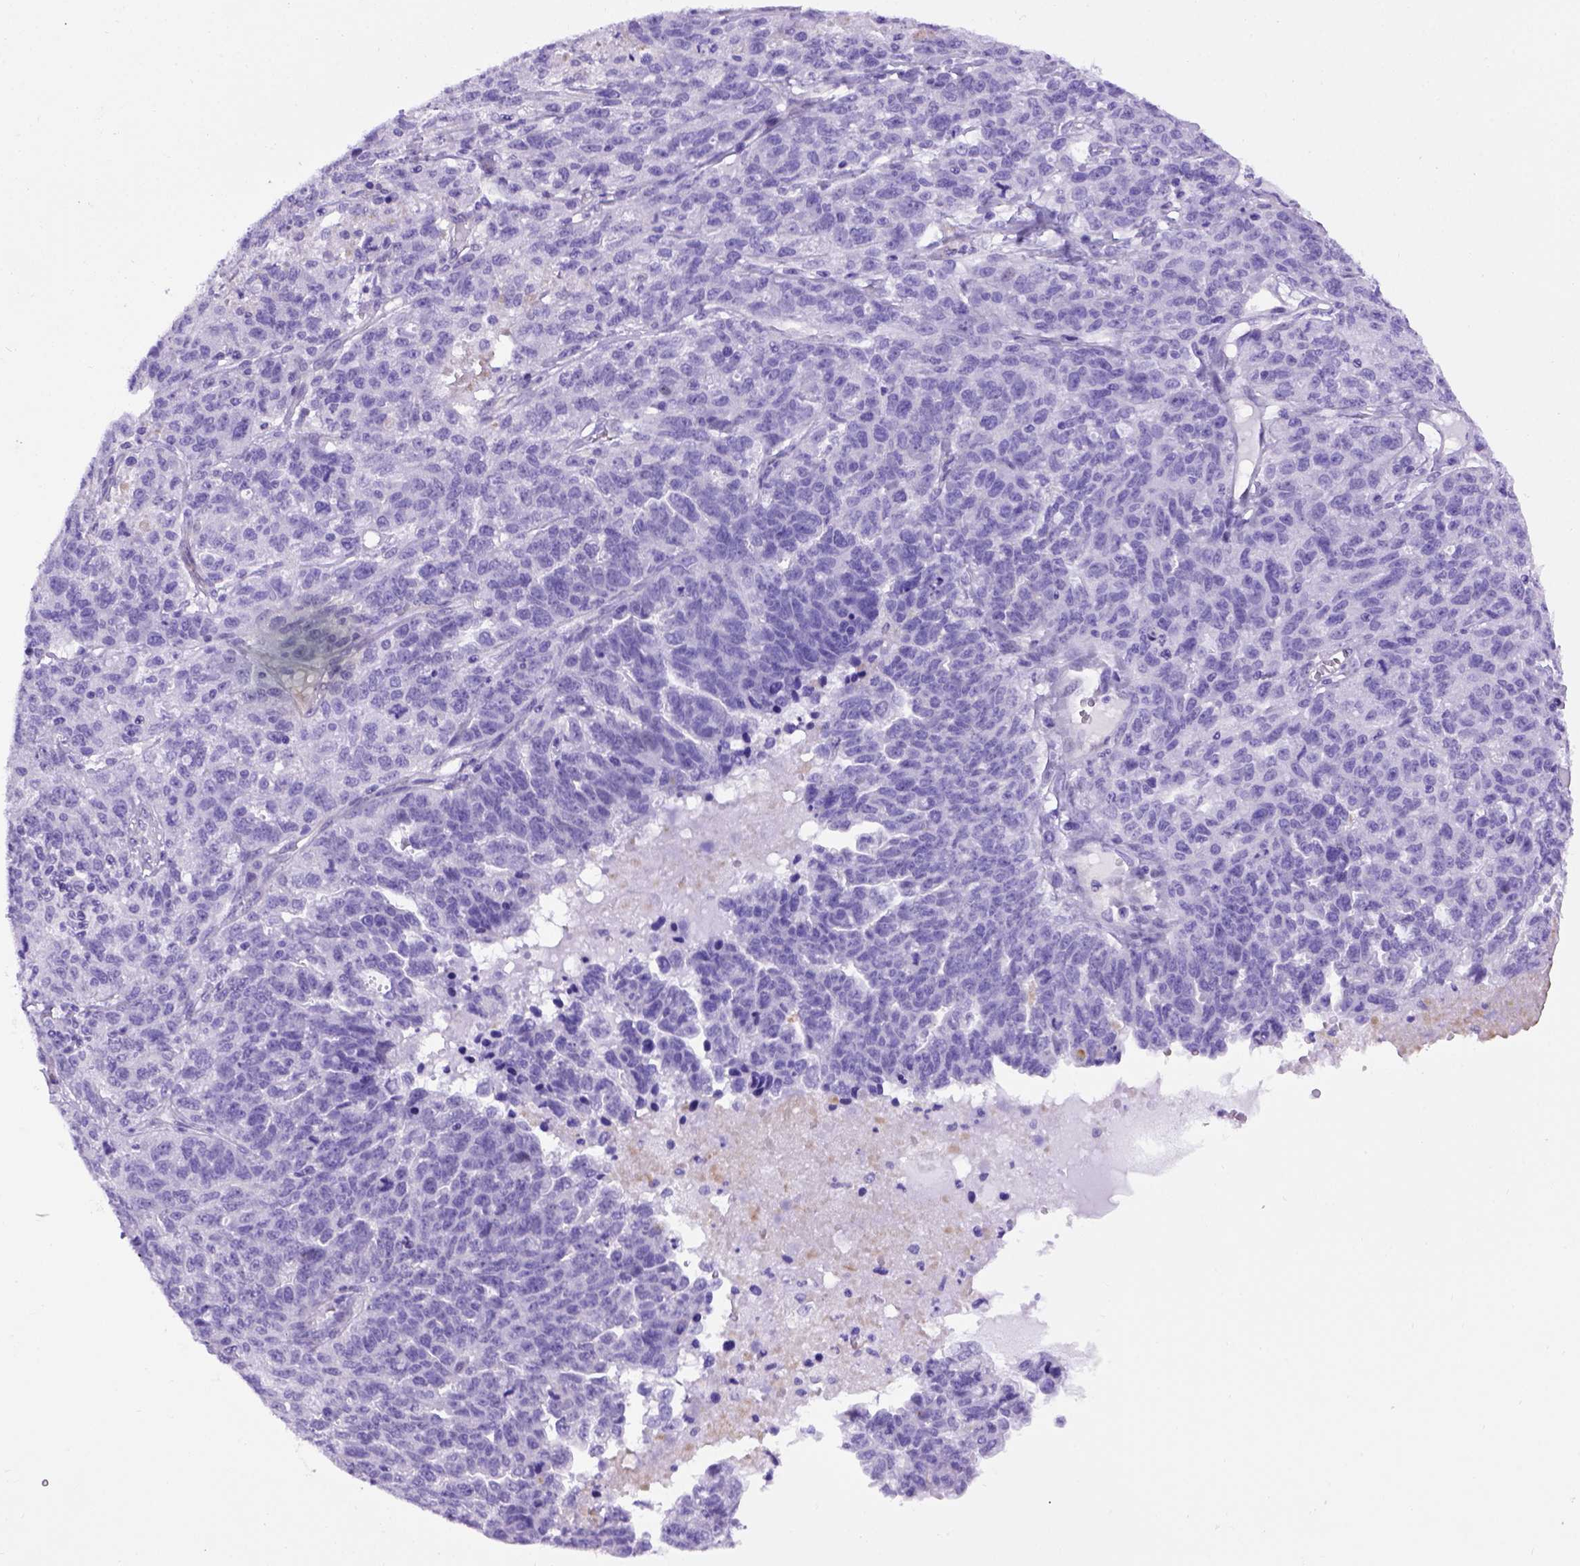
{"staining": {"intensity": "negative", "quantity": "none", "location": "none"}, "tissue": "ovarian cancer", "cell_type": "Tumor cells", "image_type": "cancer", "snomed": [{"axis": "morphology", "description": "Cystadenocarcinoma, serous, NOS"}, {"axis": "topography", "description": "Ovary"}], "caption": "Serous cystadenocarcinoma (ovarian) stained for a protein using IHC displays no expression tumor cells.", "gene": "ADAM12", "patient": {"sex": "female", "age": 71}}